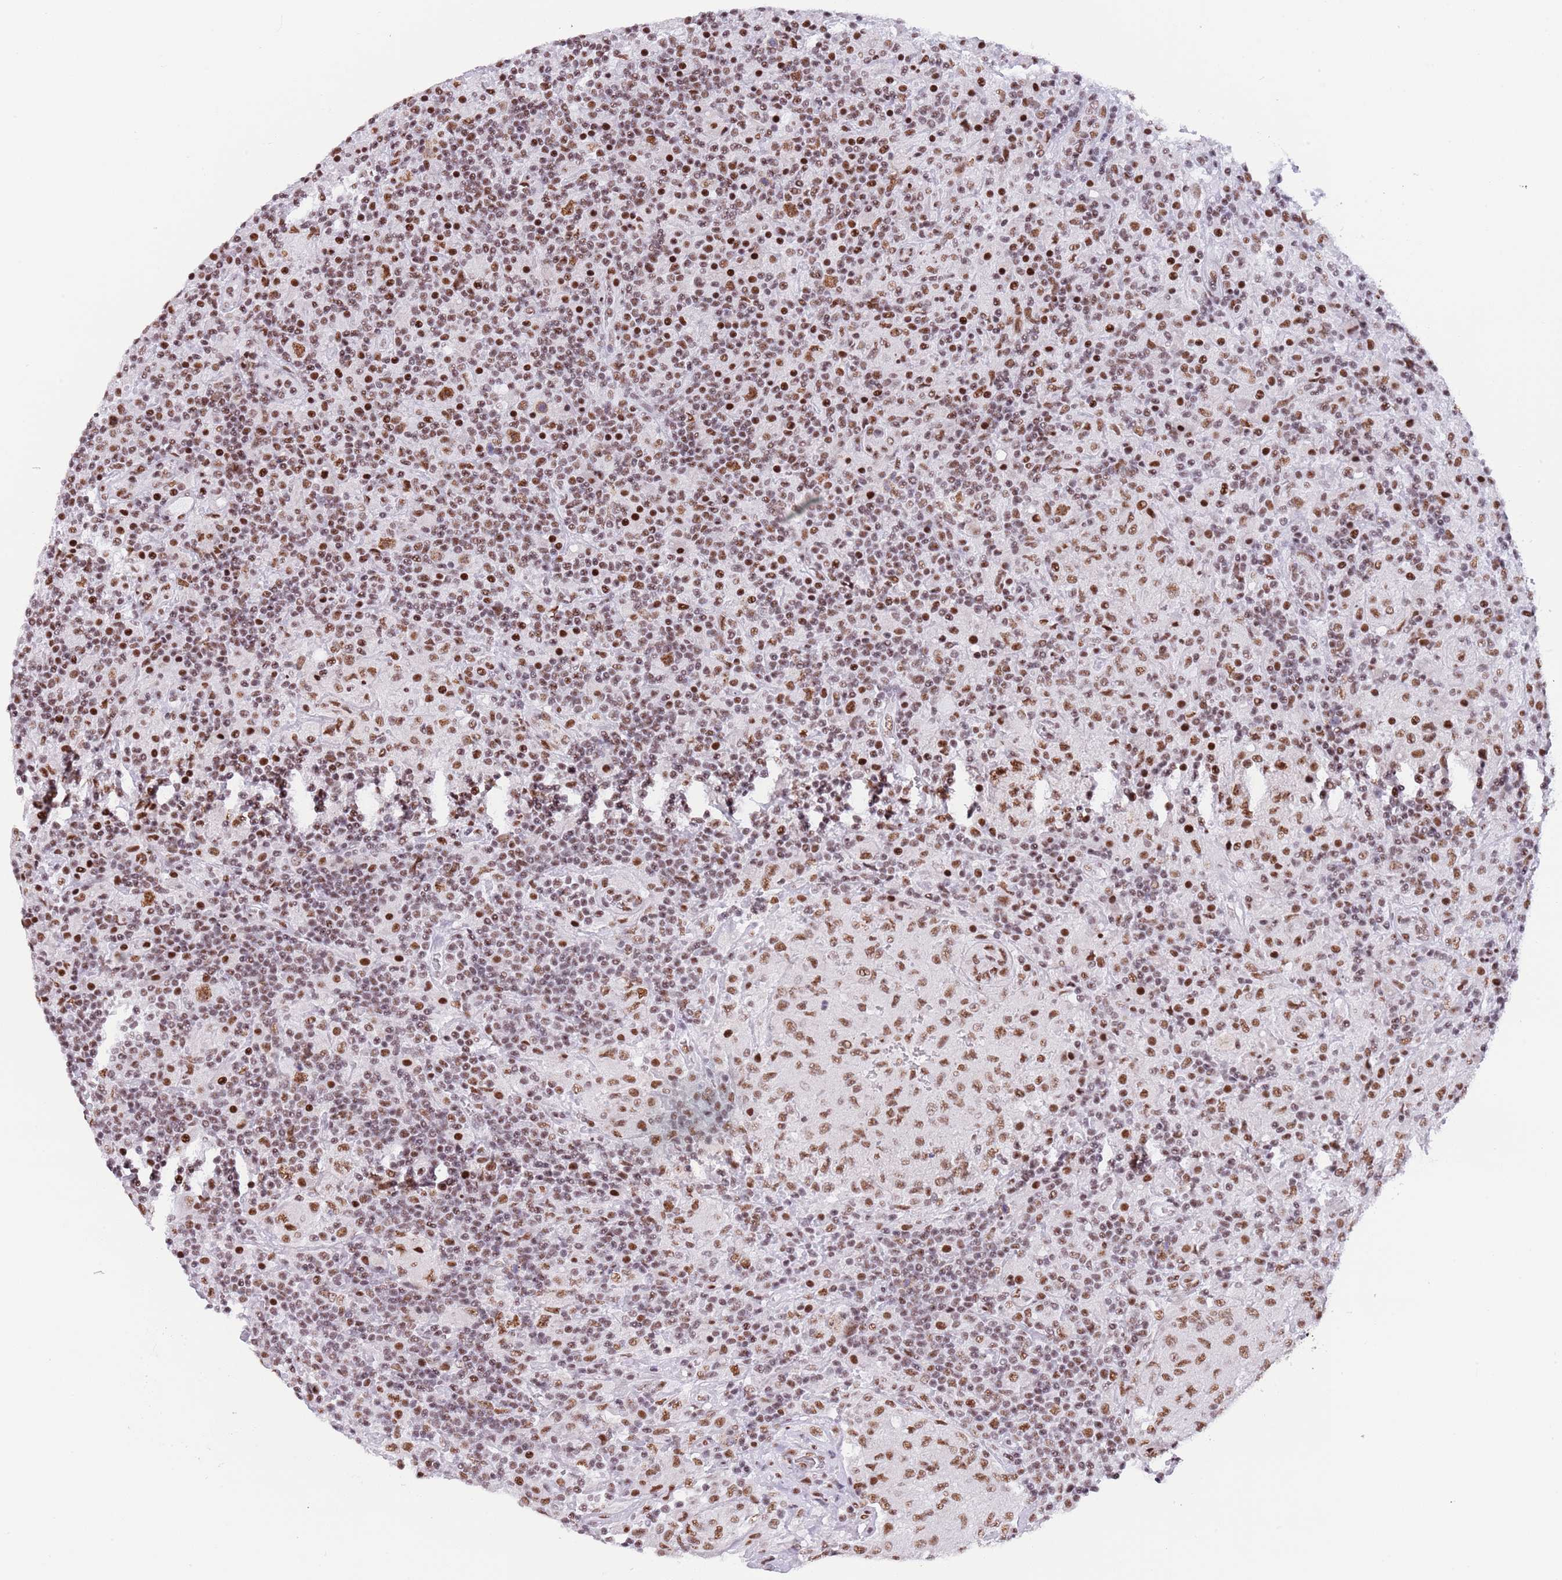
{"staining": {"intensity": "moderate", "quantity": ">75%", "location": "nuclear"}, "tissue": "lymphoma", "cell_type": "Tumor cells", "image_type": "cancer", "snomed": [{"axis": "morphology", "description": "Hodgkin's disease, NOS"}, {"axis": "topography", "description": "Lymph node"}], "caption": "Immunohistochemical staining of Hodgkin's disease reveals moderate nuclear protein expression in about >75% of tumor cells.", "gene": "SF3A2", "patient": {"sex": "male", "age": 70}}